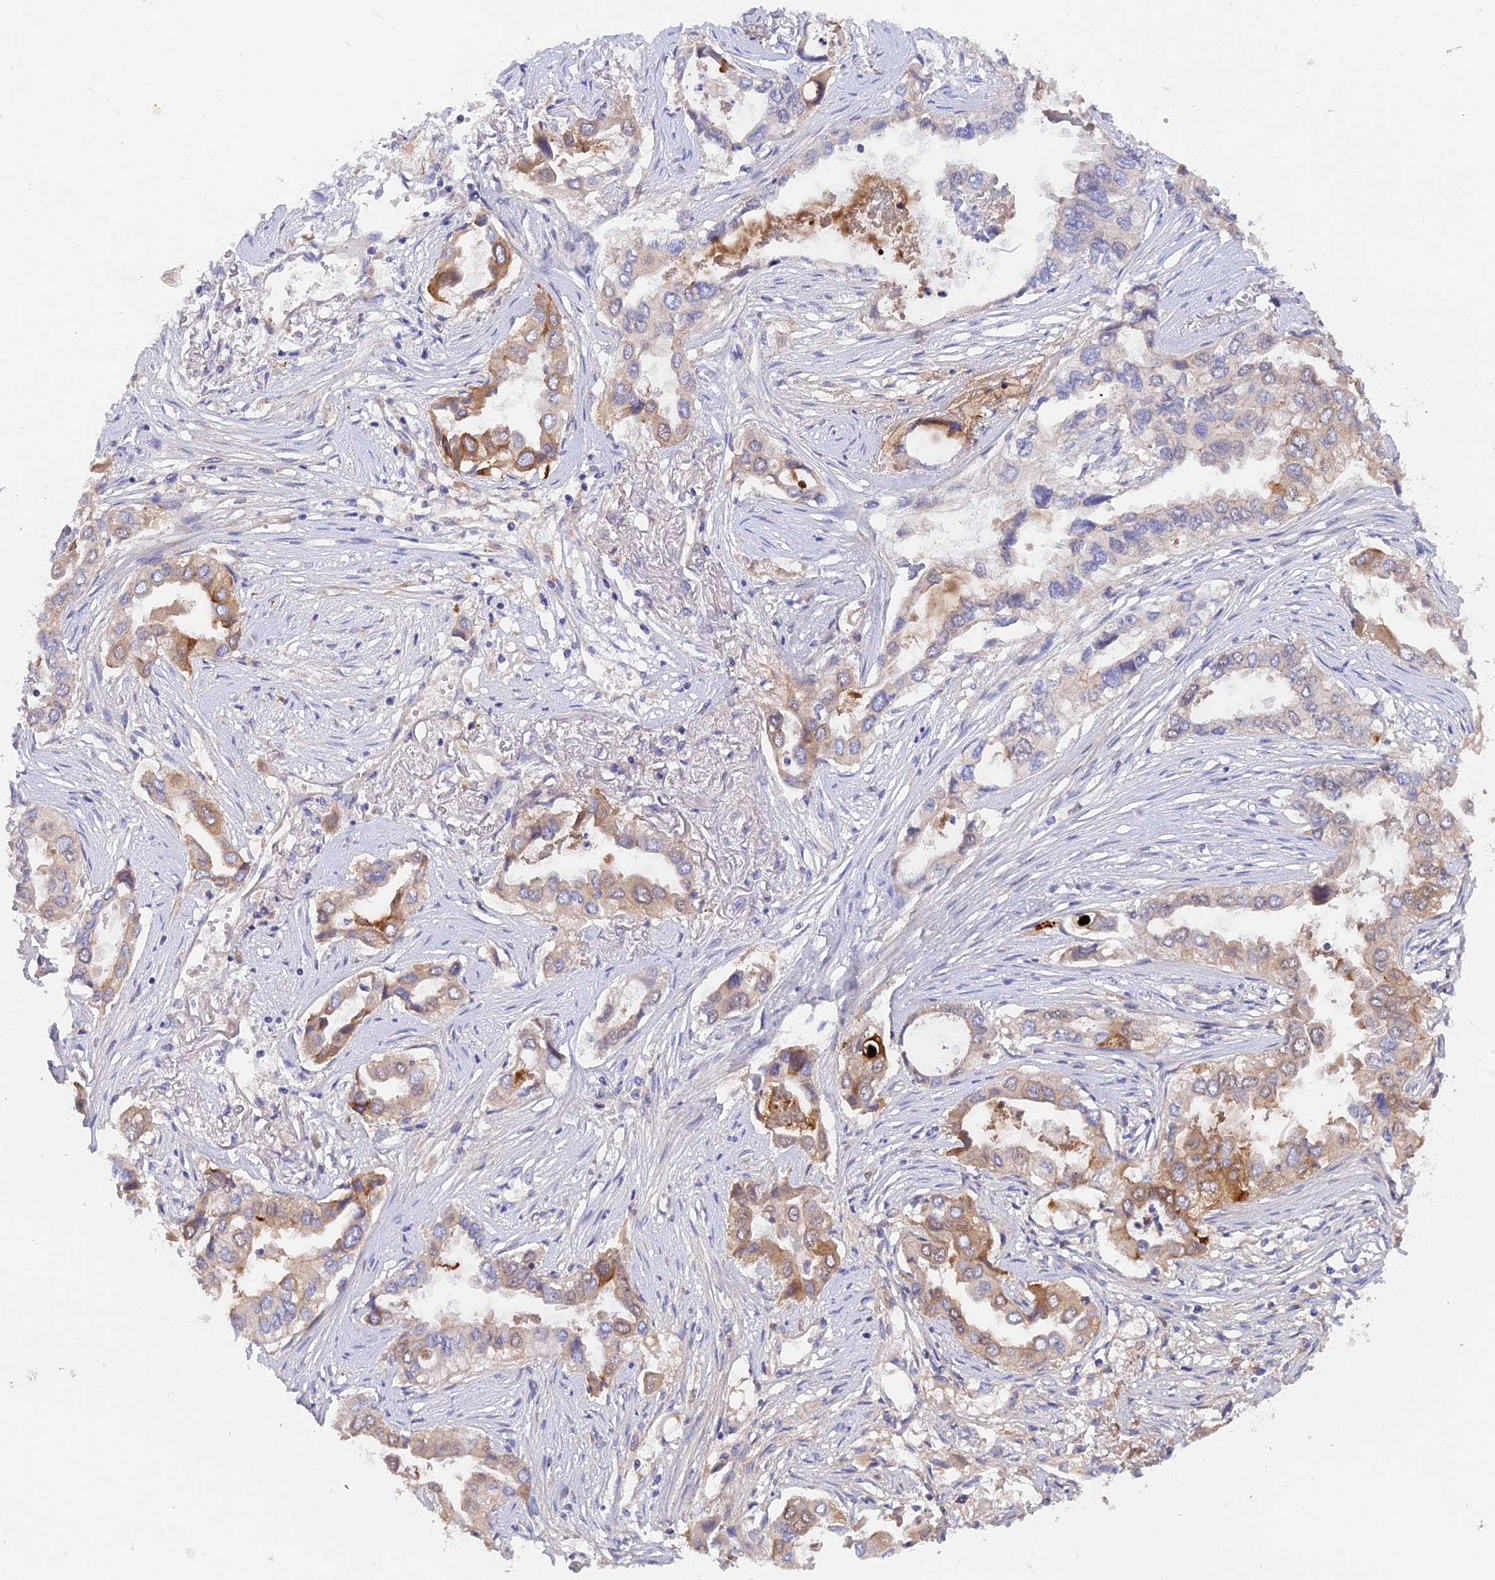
{"staining": {"intensity": "moderate", "quantity": "25%-75%", "location": "cytoplasmic/membranous"}, "tissue": "lung cancer", "cell_type": "Tumor cells", "image_type": "cancer", "snomed": [{"axis": "morphology", "description": "Adenocarcinoma, NOS"}, {"axis": "topography", "description": "Lung"}], "caption": "This is a histology image of immunohistochemistry (IHC) staining of adenocarcinoma (lung), which shows moderate expression in the cytoplasmic/membranous of tumor cells.", "gene": "TENT4B", "patient": {"sex": "female", "age": 76}}